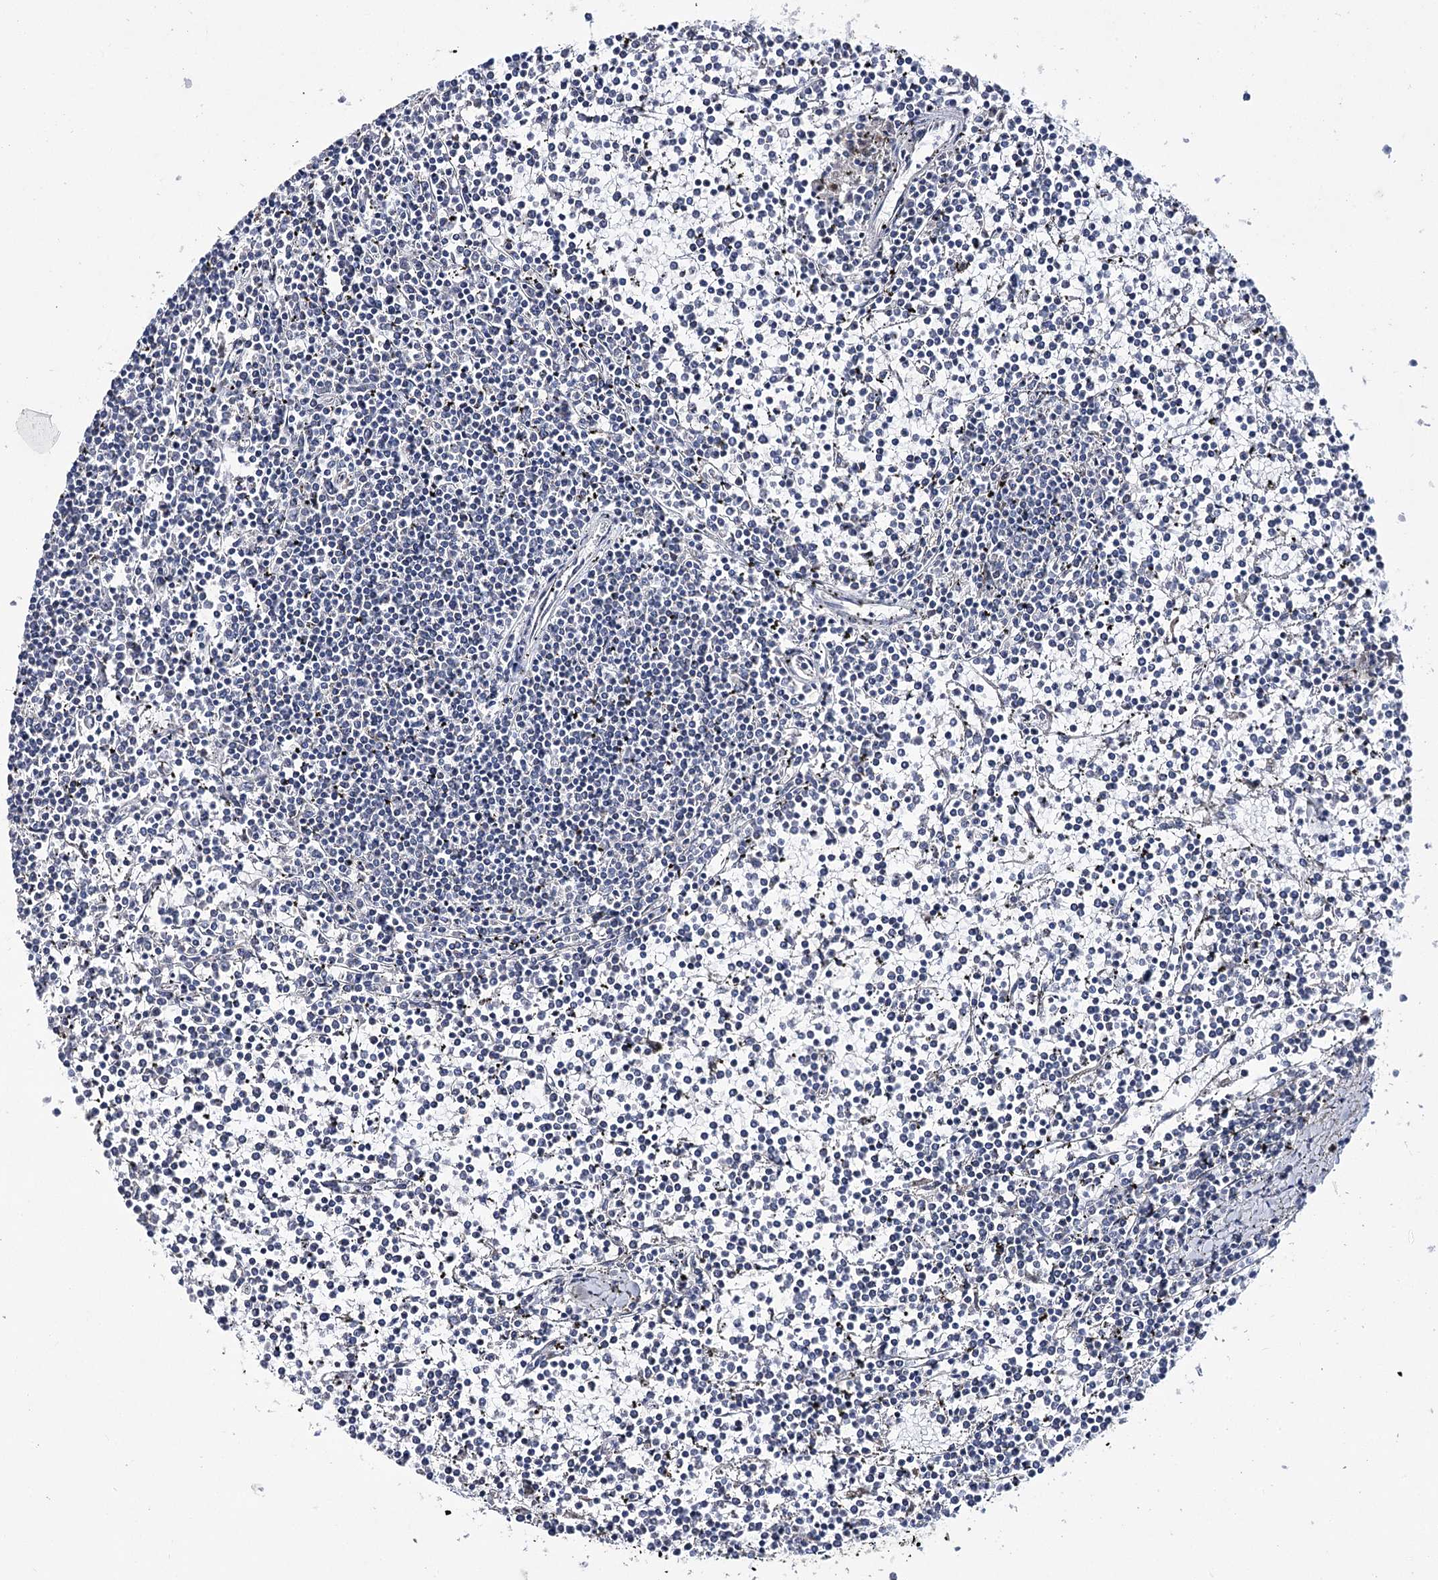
{"staining": {"intensity": "negative", "quantity": "none", "location": "none"}, "tissue": "lymphoma", "cell_type": "Tumor cells", "image_type": "cancer", "snomed": [{"axis": "morphology", "description": "Malignant lymphoma, non-Hodgkin's type, Low grade"}, {"axis": "topography", "description": "Spleen"}], "caption": "This is an immunohistochemistry (IHC) image of lymphoma. There is no positivity in tumor cells.", "gene": "NRAP", "patient": {"sex": "female", "age": 19}}